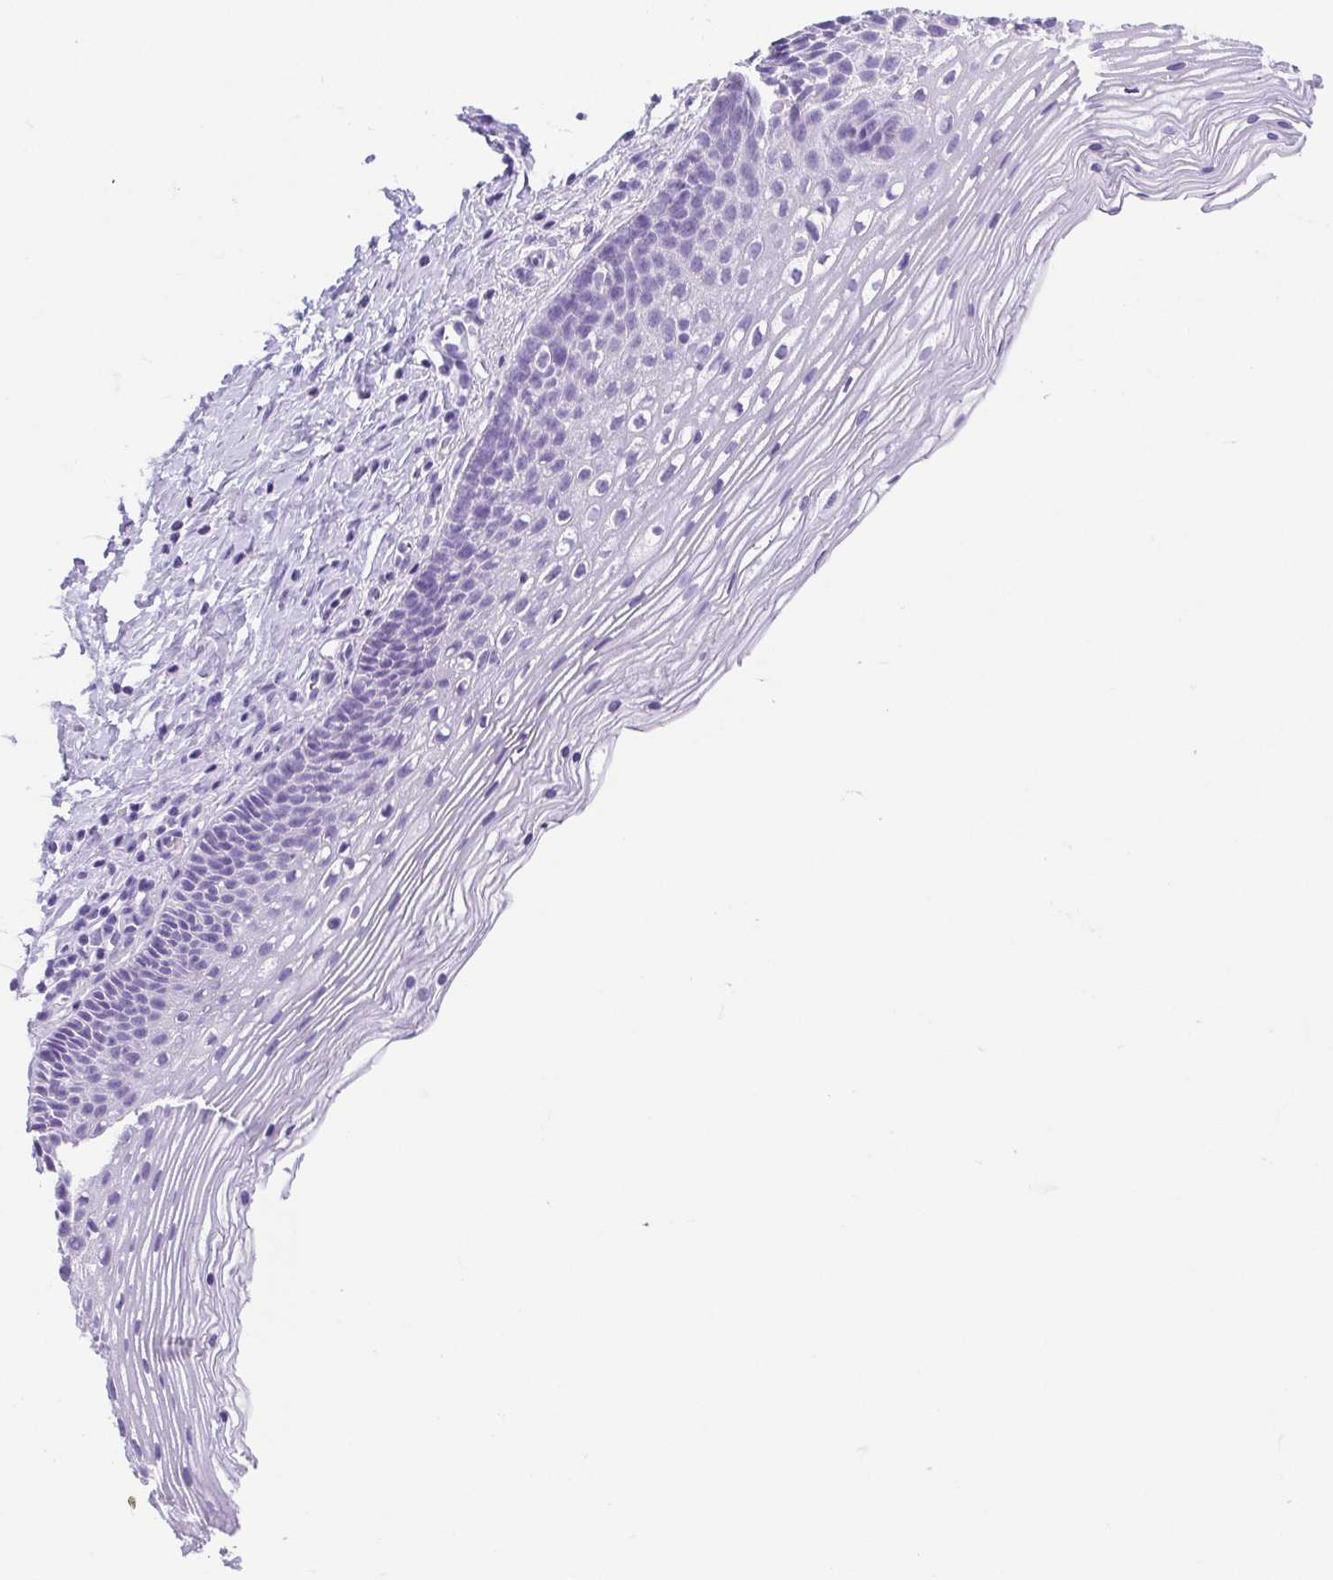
{"staining": {"intensity": "negative", "quantity": "none", "location": "none"}, "tissue": "cervix", "cell_type": "Glandular cells", "image_type": "normal", "snomed": [{"axis": "morphology", "description": "Normal tissue, NOS"}, {"axis": "topography", "description": "Cervix"}], "caption": "High power microscopy image of an IHC micrograph of normal cervix, revealing no significant positivity in glandular cells. (DAB immunohistochemistry, high magnification).", "gene": "CDSN", "patient": {"sex": "female", "age": 34}}